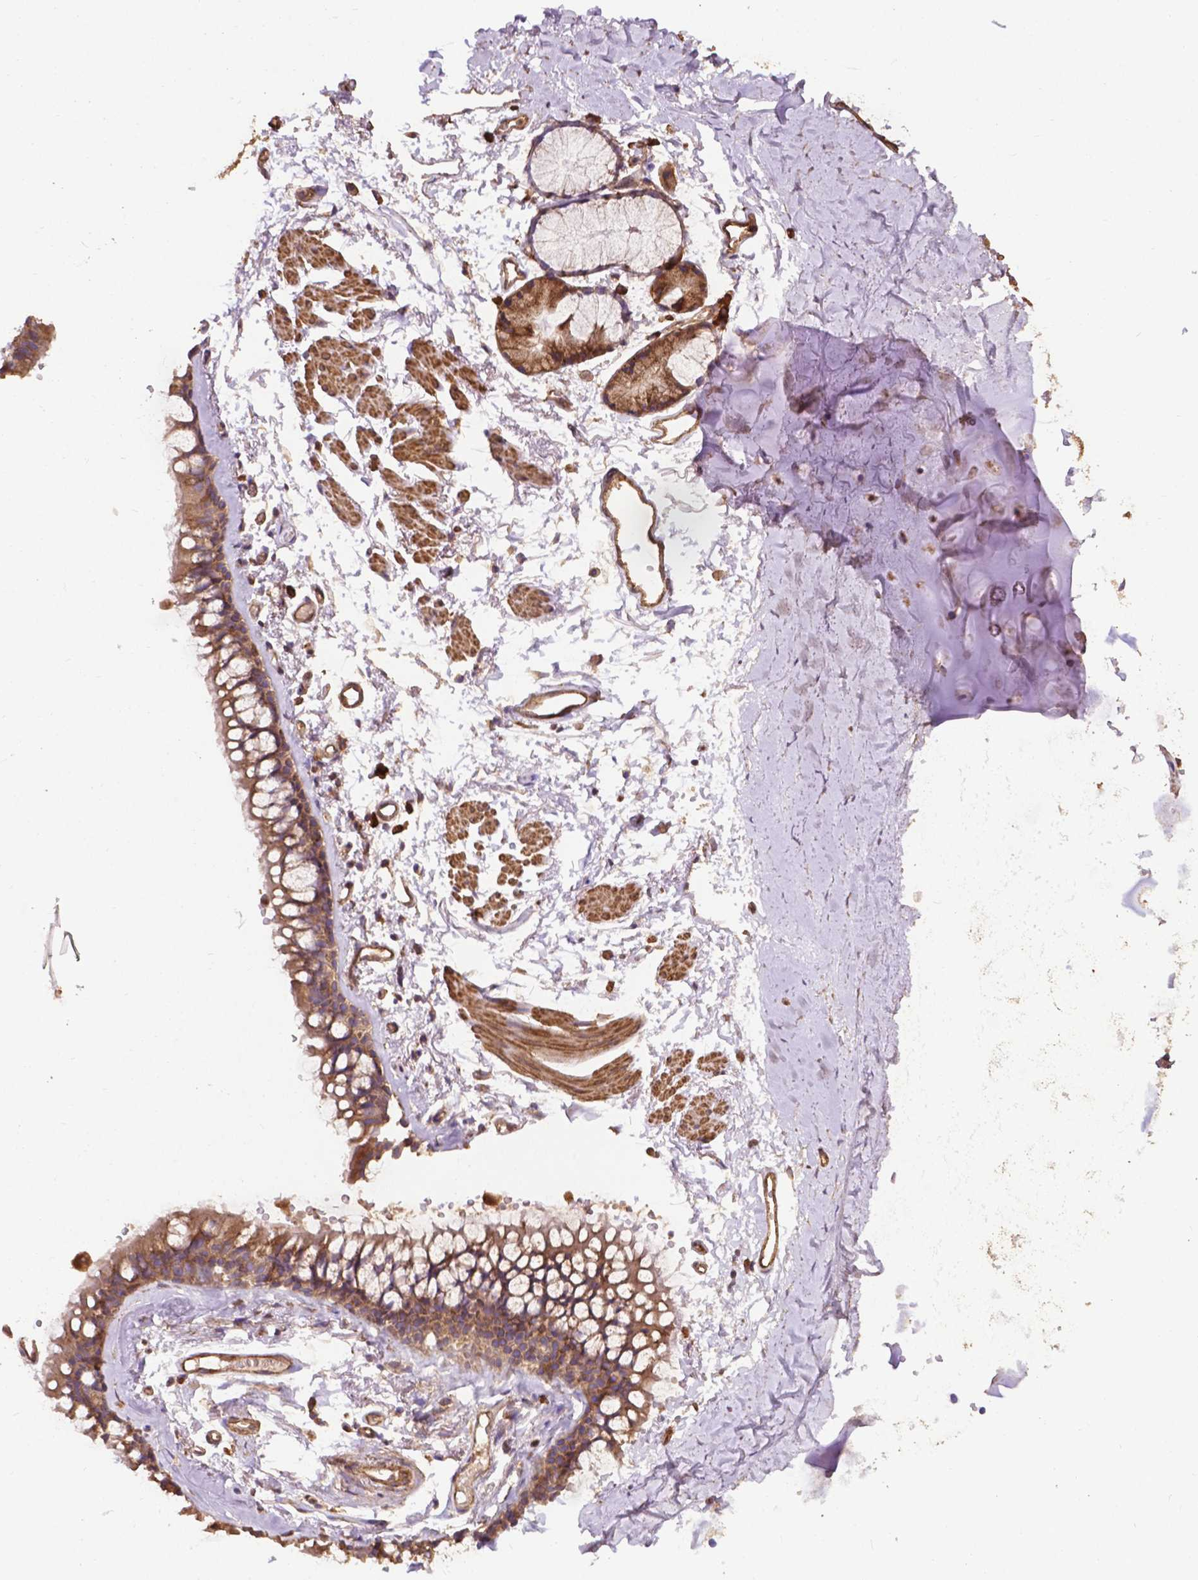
{"staining": {"intensity": "moderate", "quantity": "25%-75%", "location": "cytoplasmic/membranous"}, "tissue": "soft tissue", "cell_type": "Chondrocytes", "image_type": "normal", "snomed": [{"axis": "morphology", "description": "Normal tissue, NOS"}, {"axis": "topography", "description": "Cartilage tissue"}, {"axis": "topography", "description": "Bronchus"}], "caption": "Chondrocytes display moderate cytoplasmic/membranous expression in approximately 25%-75% of cells in normal soft tissue.", "gene": "CCDC71L", "patient": {"sex": "female", "age": 79}}